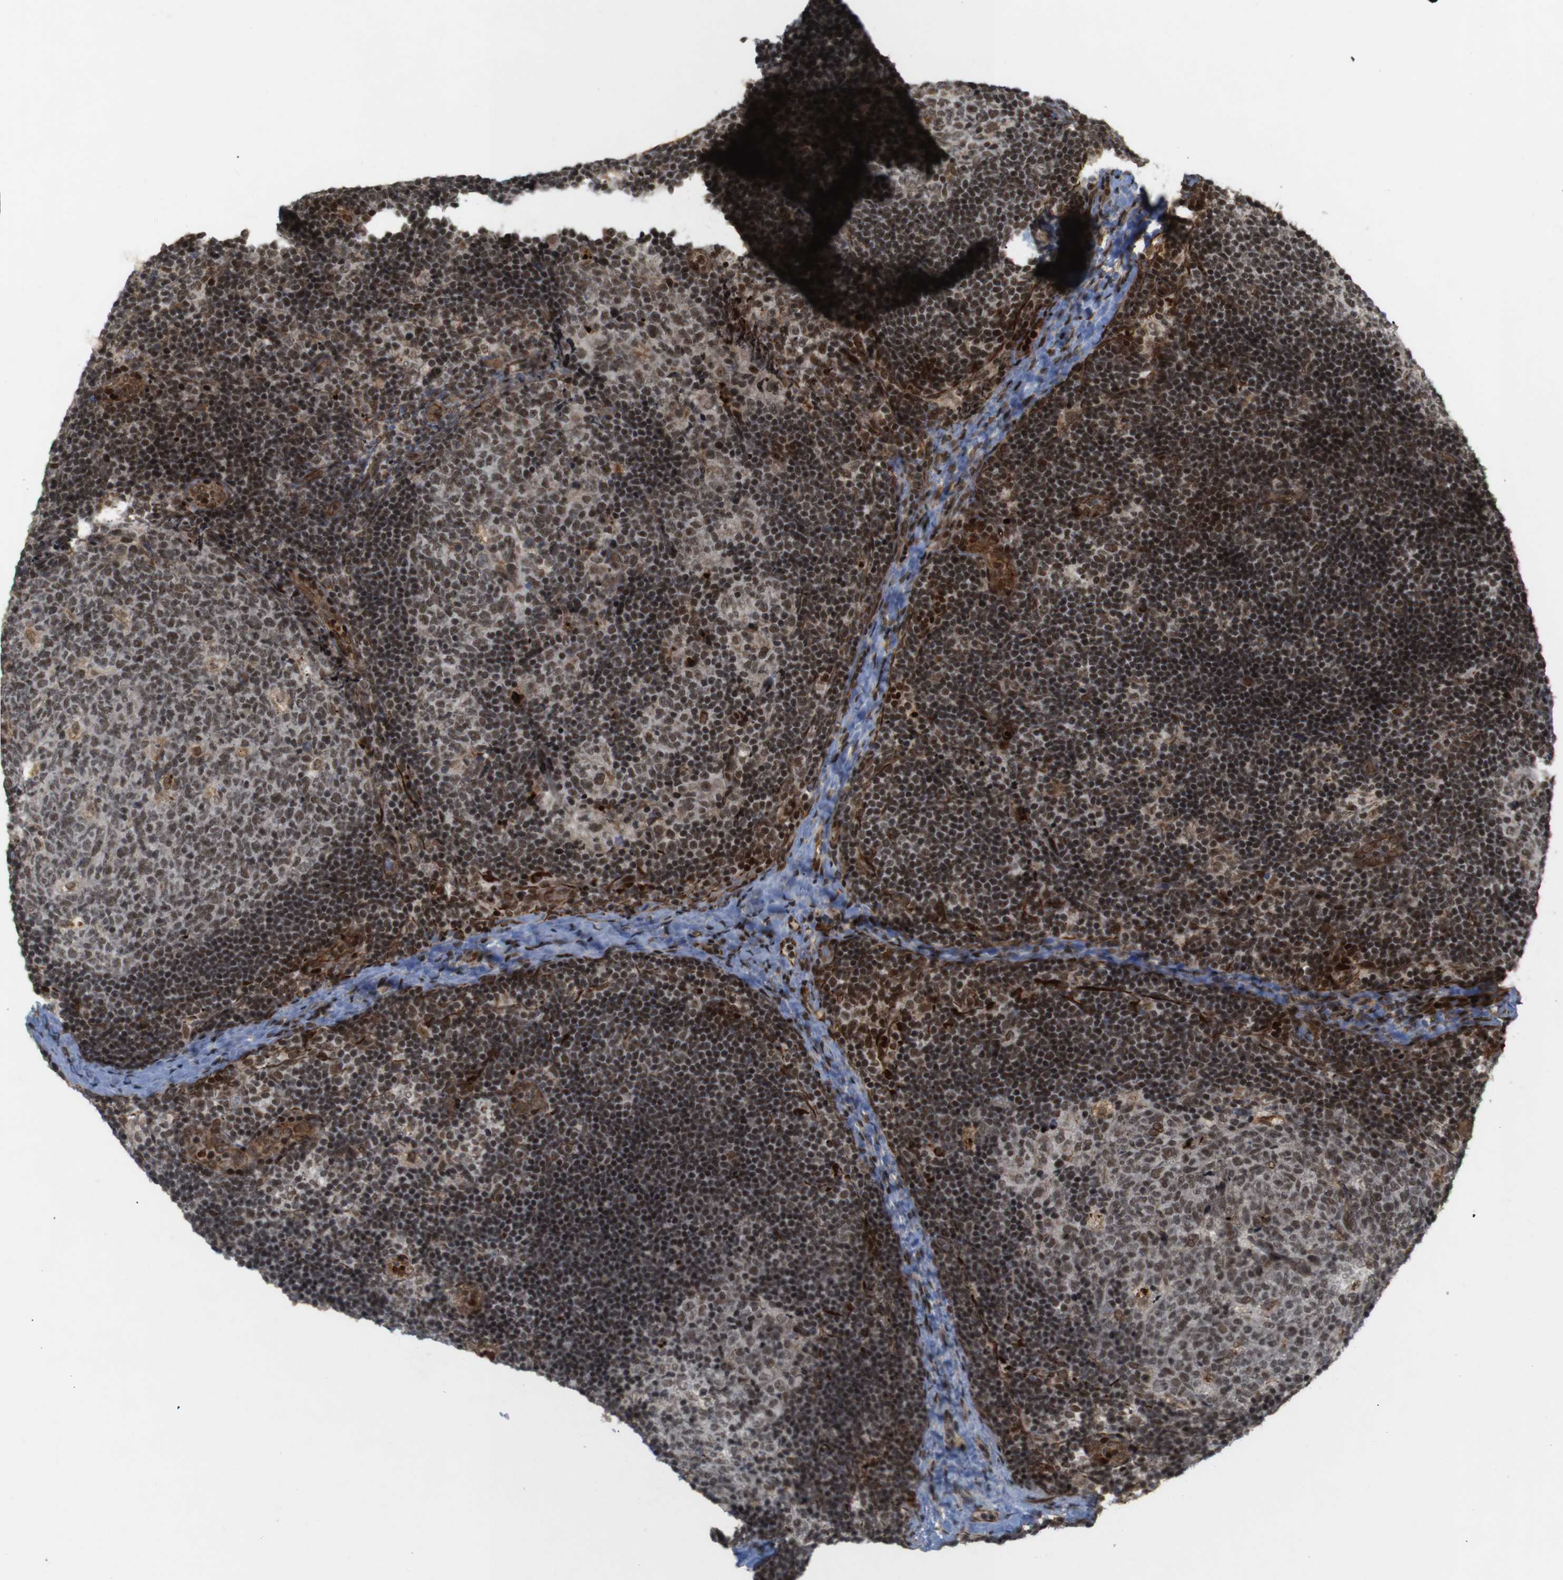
{"staining": {"intensity": "strong", "quantity": ">75%", "location": "nuclear"}, "tissue": "lymph node", "cell_type": "Germinal center cells", "image_type": "normal", "snomed": [{"axis": "morphology", "description": "Normal tissue, NOS"}, {"axis": "topography", "description": "Lymph node"}], "caption": "The micrograph exhibits immunohistochemical staining of benign lymph node. There is strong nuclear expression is identified in about >75% of germinal center cells.", "gene": "SP2", "patient": {"sex": "female", "age": 14}}